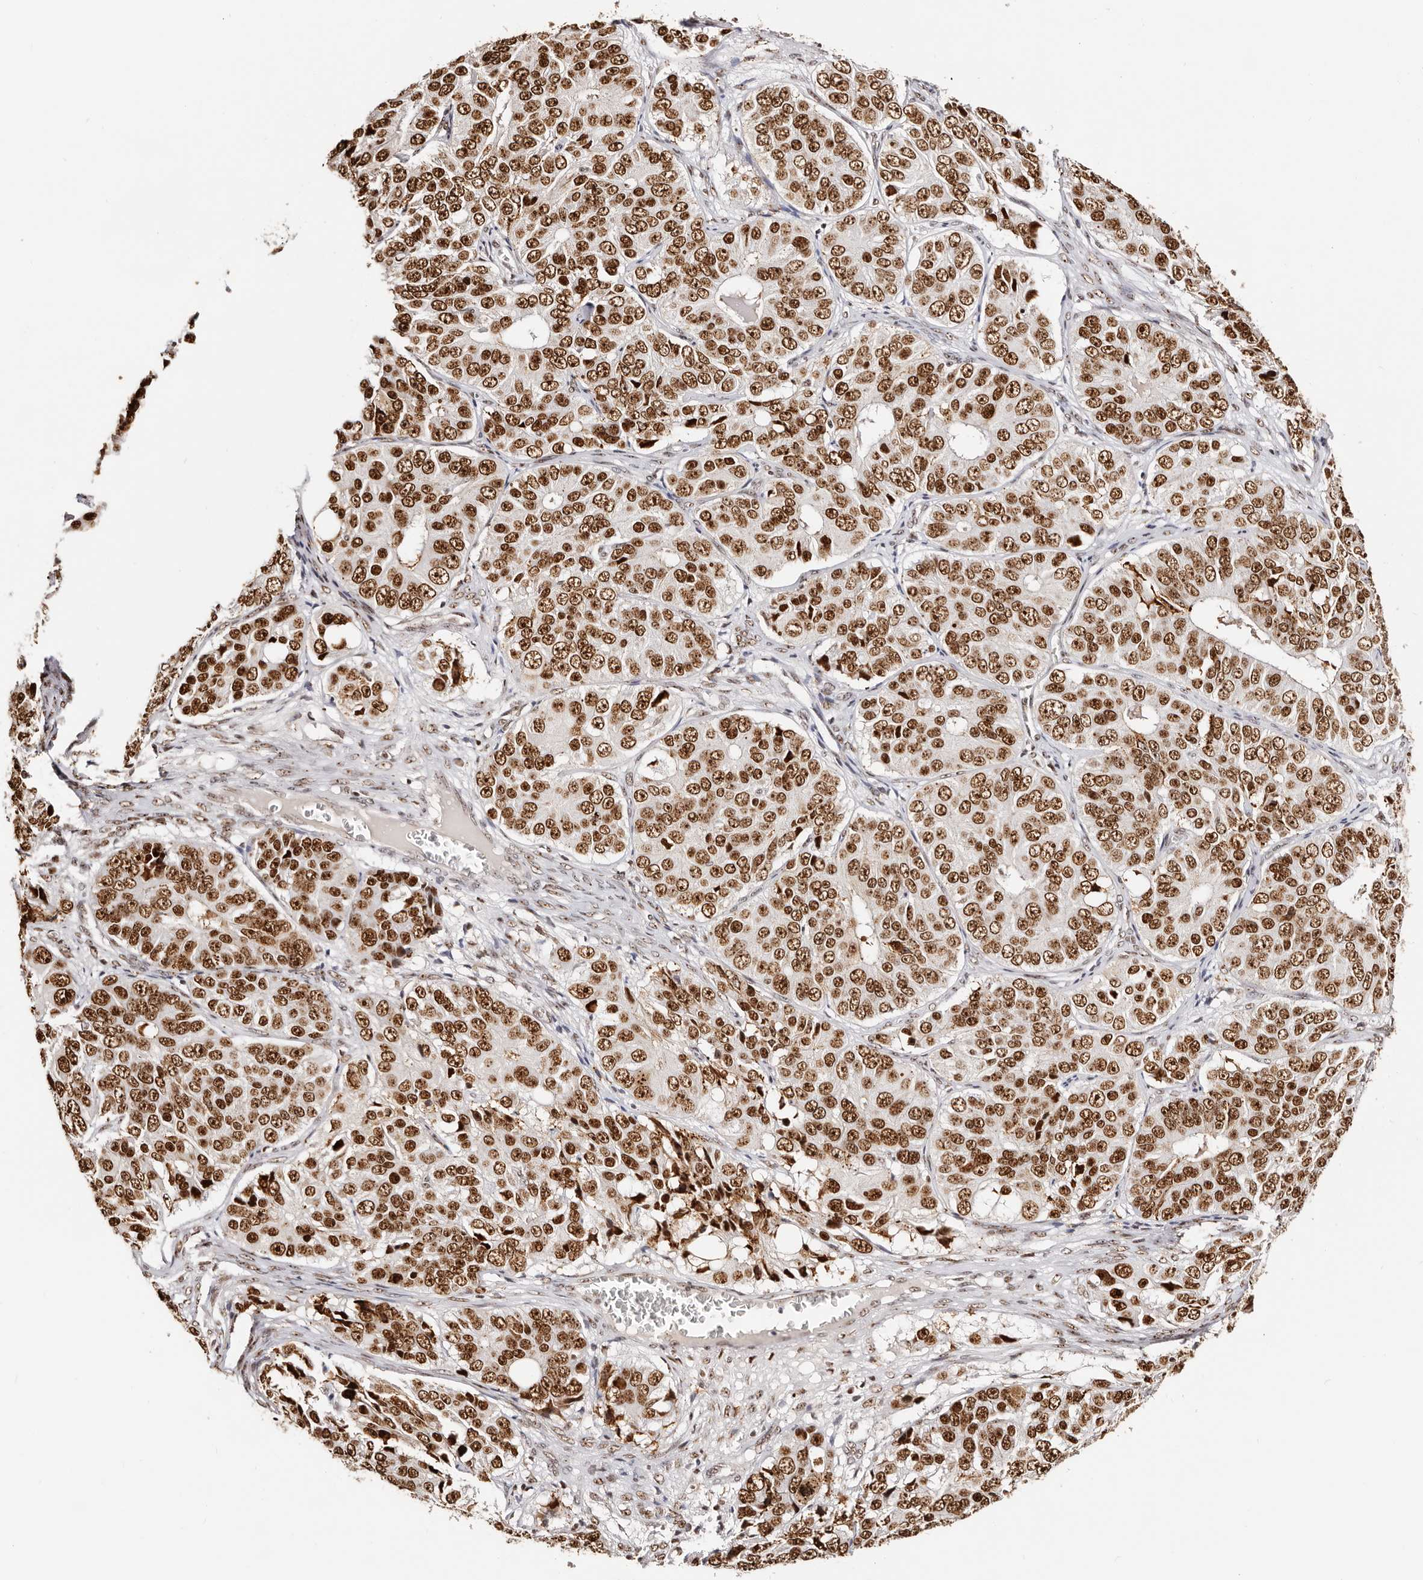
{"staining": {"intensity": "strong", "quantity": ">75%", "location": "nuclear"}, "tissue": "ovarian cancer", "cell_type": "Tumor cells", "image_type": "cancer", "snomed": [{"axis": "morphology", "description": "Carcinoma, endometroid"}, {"axis": "topography", "description": "Ovary"}], "caption": "IHC micrograph of neoplastic tissue: human ovarian endometroid carcinoma stained using immunohistochemistry demonstrates high levels of strong protein expression localized specifically in the nuclear of tumor cells, appearing as a nuclear brown color.", "gene": "IQGAP3", "patient": {"sex": "female", "age": 51}}